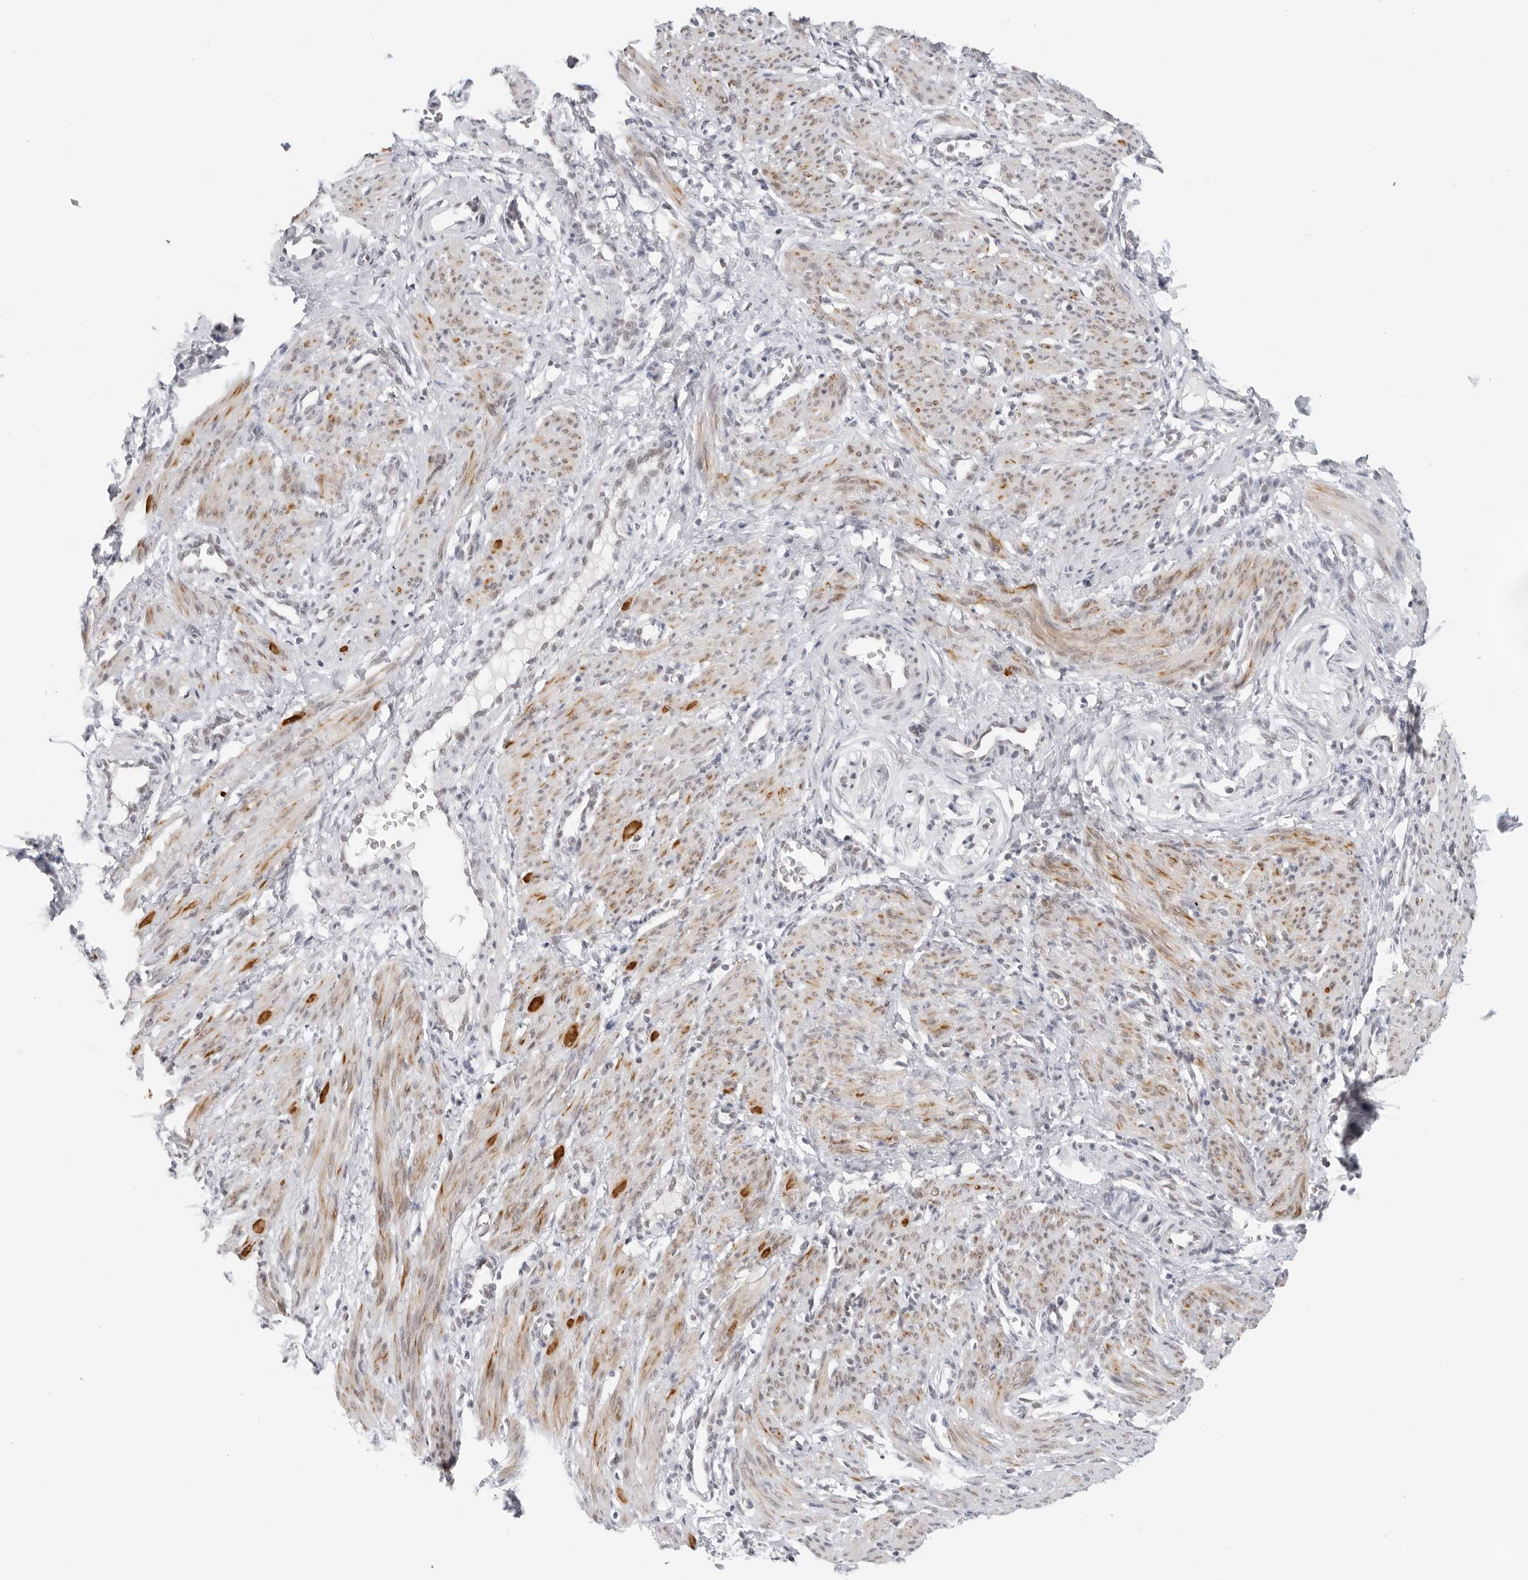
{"staining": {"intensity": "weak", "quantity": "25%-75%", "location": "nuclear"}, "tissue": "smooth muscle", "cell_type": "Smooth muscle cells", "image_type": "normal", "snomed": [{"axis": "morphology", "description": "Normal tissue, NOS"}, {"axis": "topography", "description": "Endometrium"}], "caption": "Weak nuclear positivity for a protein is seen in approximately 25%-75% of smooth muscle cells of benign smooth muscle using immunohistochemistry (IHC).", "gene": "FOXK2", "patient": {"sex": "female", "age": 33}}